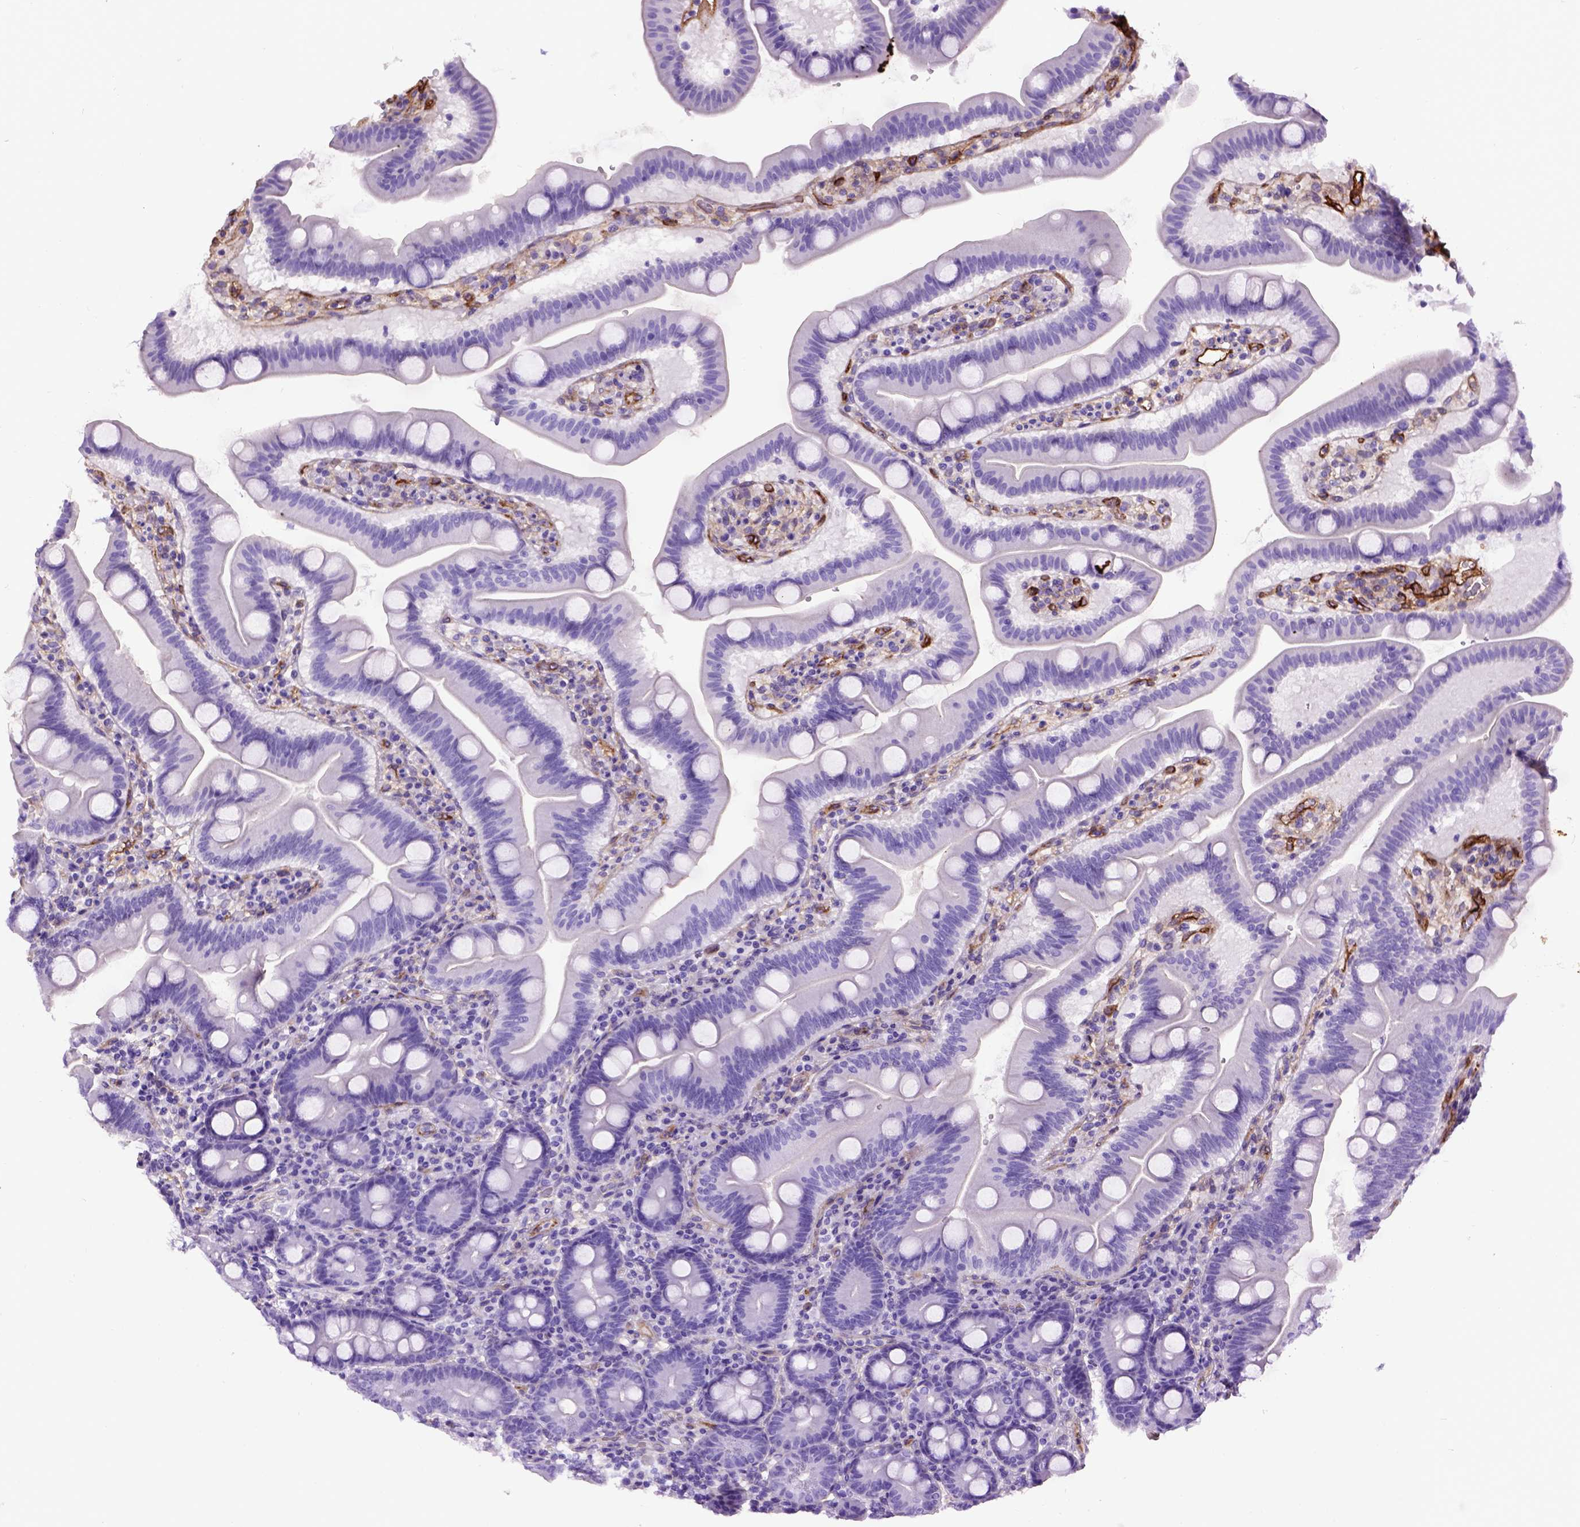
{"staining": {"intensity": "negative", "quantity": "none", "location": "none"}, "tissue": "duodenum", "cell_type": "Glandular cells", "image_type": "normal", "snomed": [{"axis": "morphology", "description": "Normal tissue, NOS"}, {"axis": "topography", "description": "Duodenum"}], "caption": "DAB immunohistochemical staining of normal duodenum exhibits no significant staining in glandular cells.", "gene": "ENG", "patient": {"sex": "male", "age": 59}}